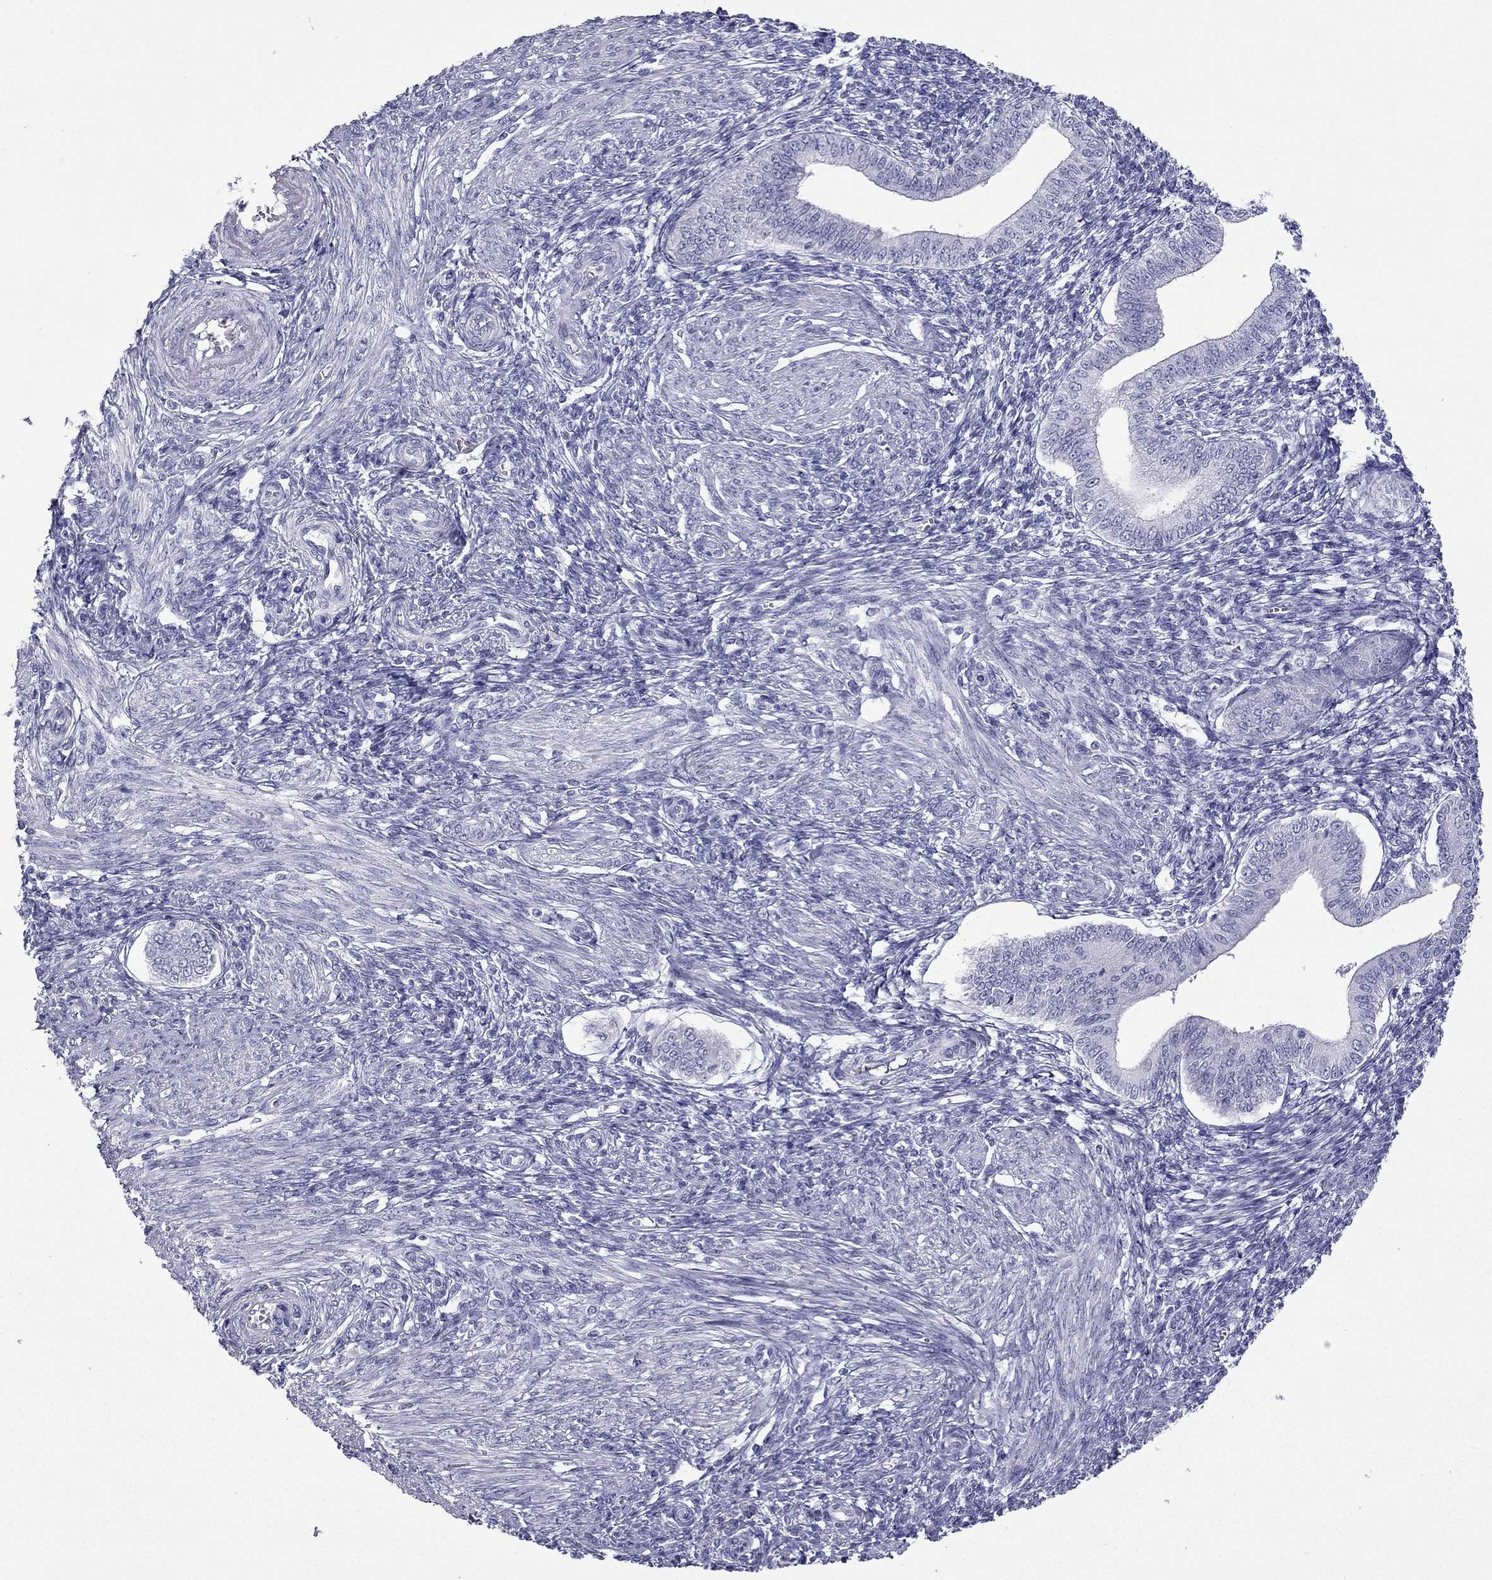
{"staining": {"intensity": "negative", "quantity": "none", "location": "none"}, "tissue": "endometrium", "cell_type": "Cells in endometrial stroma", "image_type": "normal", "snomed": [{"axis": "morphology", "description": "Normal tissue, NOS"}, {"axis": "topography", "description": "Endometrium"}], "caption": "Immunohistochemistry of benign endometrium shows no staining in cells in endometrial stroma.", "gene": "GJA8", "patient": {"sex": "female", "age": 42}}